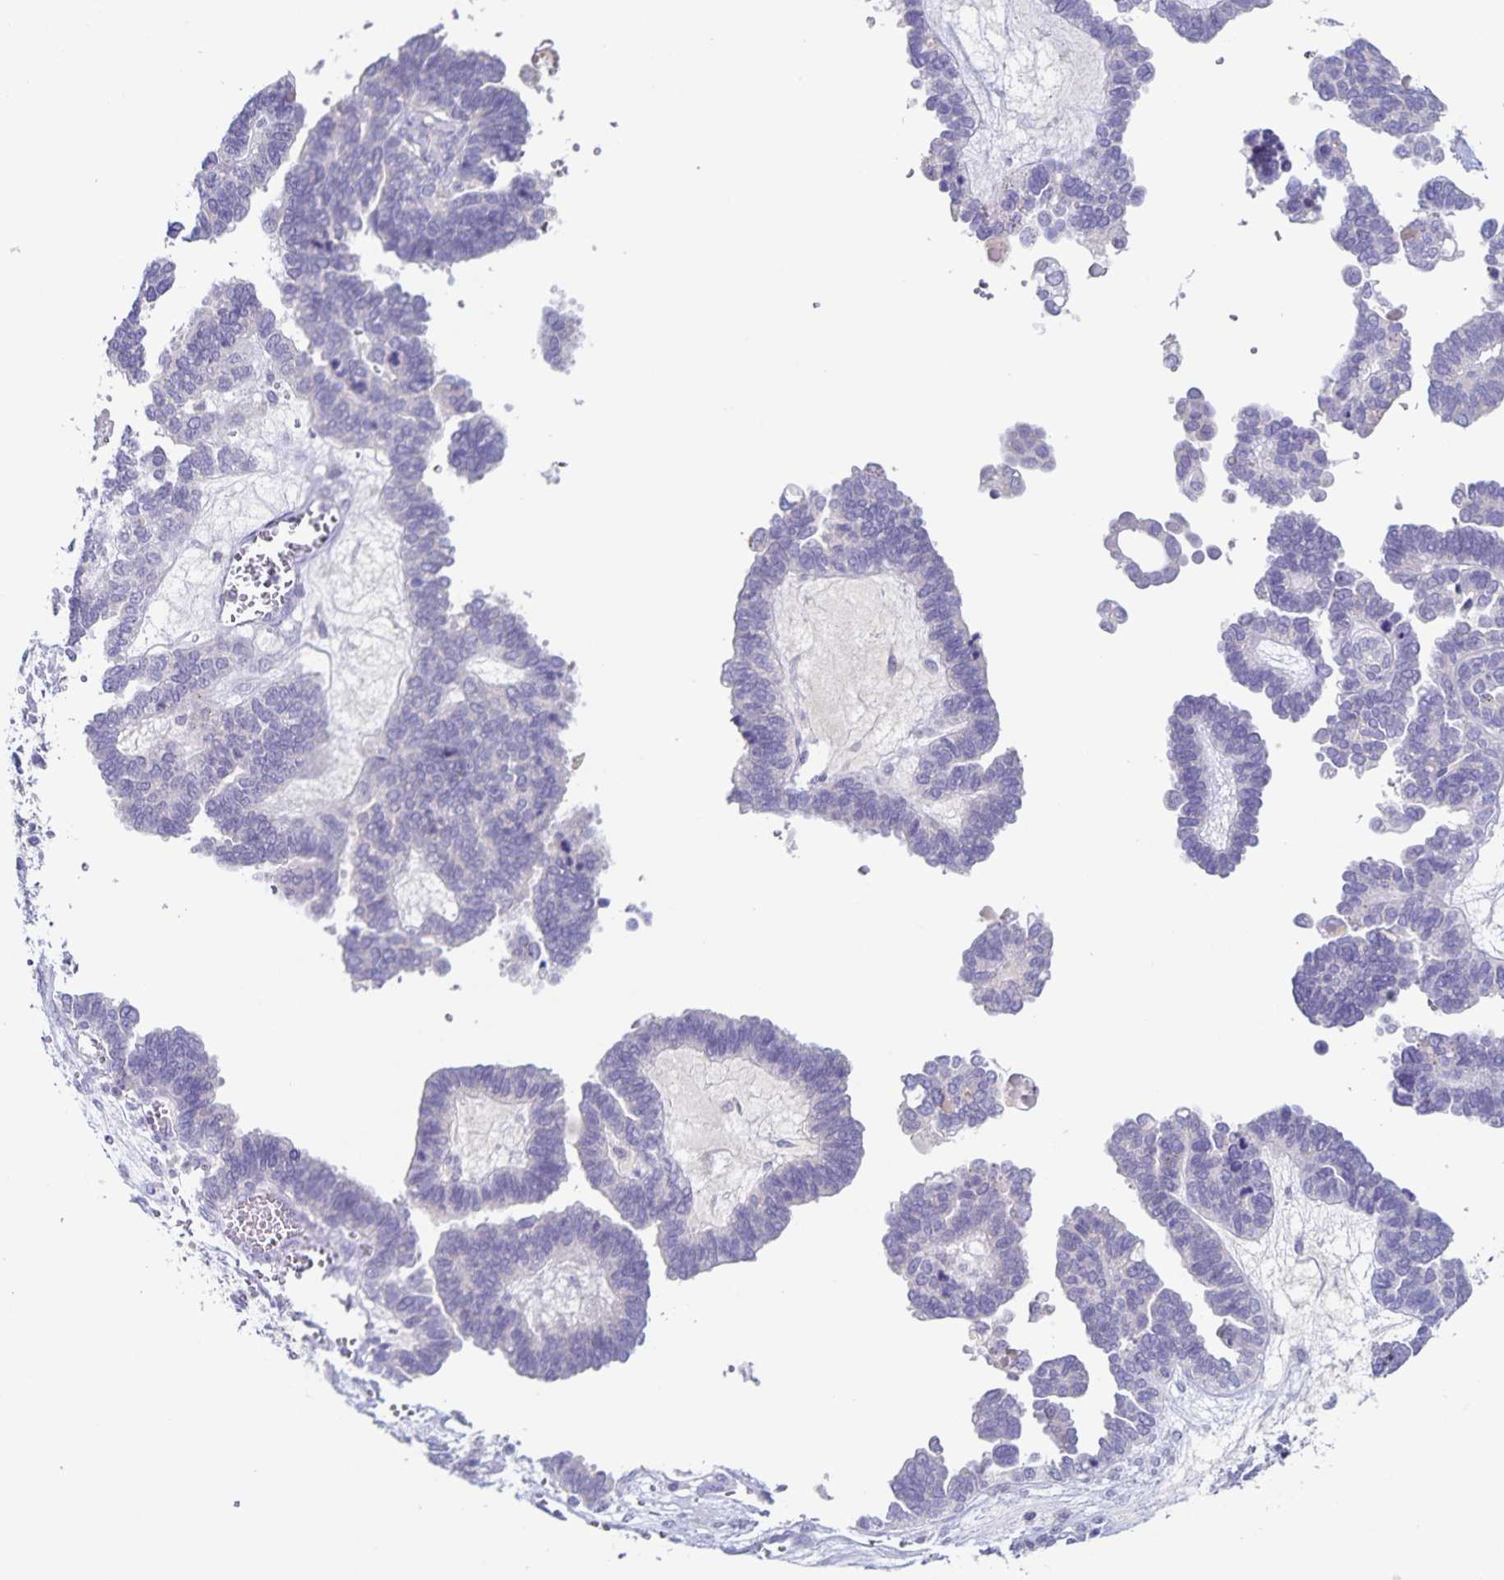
{"staining": {"intensity": "negative", "quantity": "none", "location": "none"}, "tissue": "ovarian cancer", "cell_type": "Tumor cells", "image_type": "cancer", "snomed": [{"axis": "morphology", "description": "Cystadenocarcinoma, serous, NOS"}, {"axis": "topography", "description": "Ovary"}], "caption": "High magnification brightfield microscopy of serous cystadenocarcinoma (ovarian) stained with DAB (brown) and counterstained with hematoxylin (blue): tumor cells show no significant staining.", "gene": "RPL36A", "patient": {"sex": "female", "age": 51}}